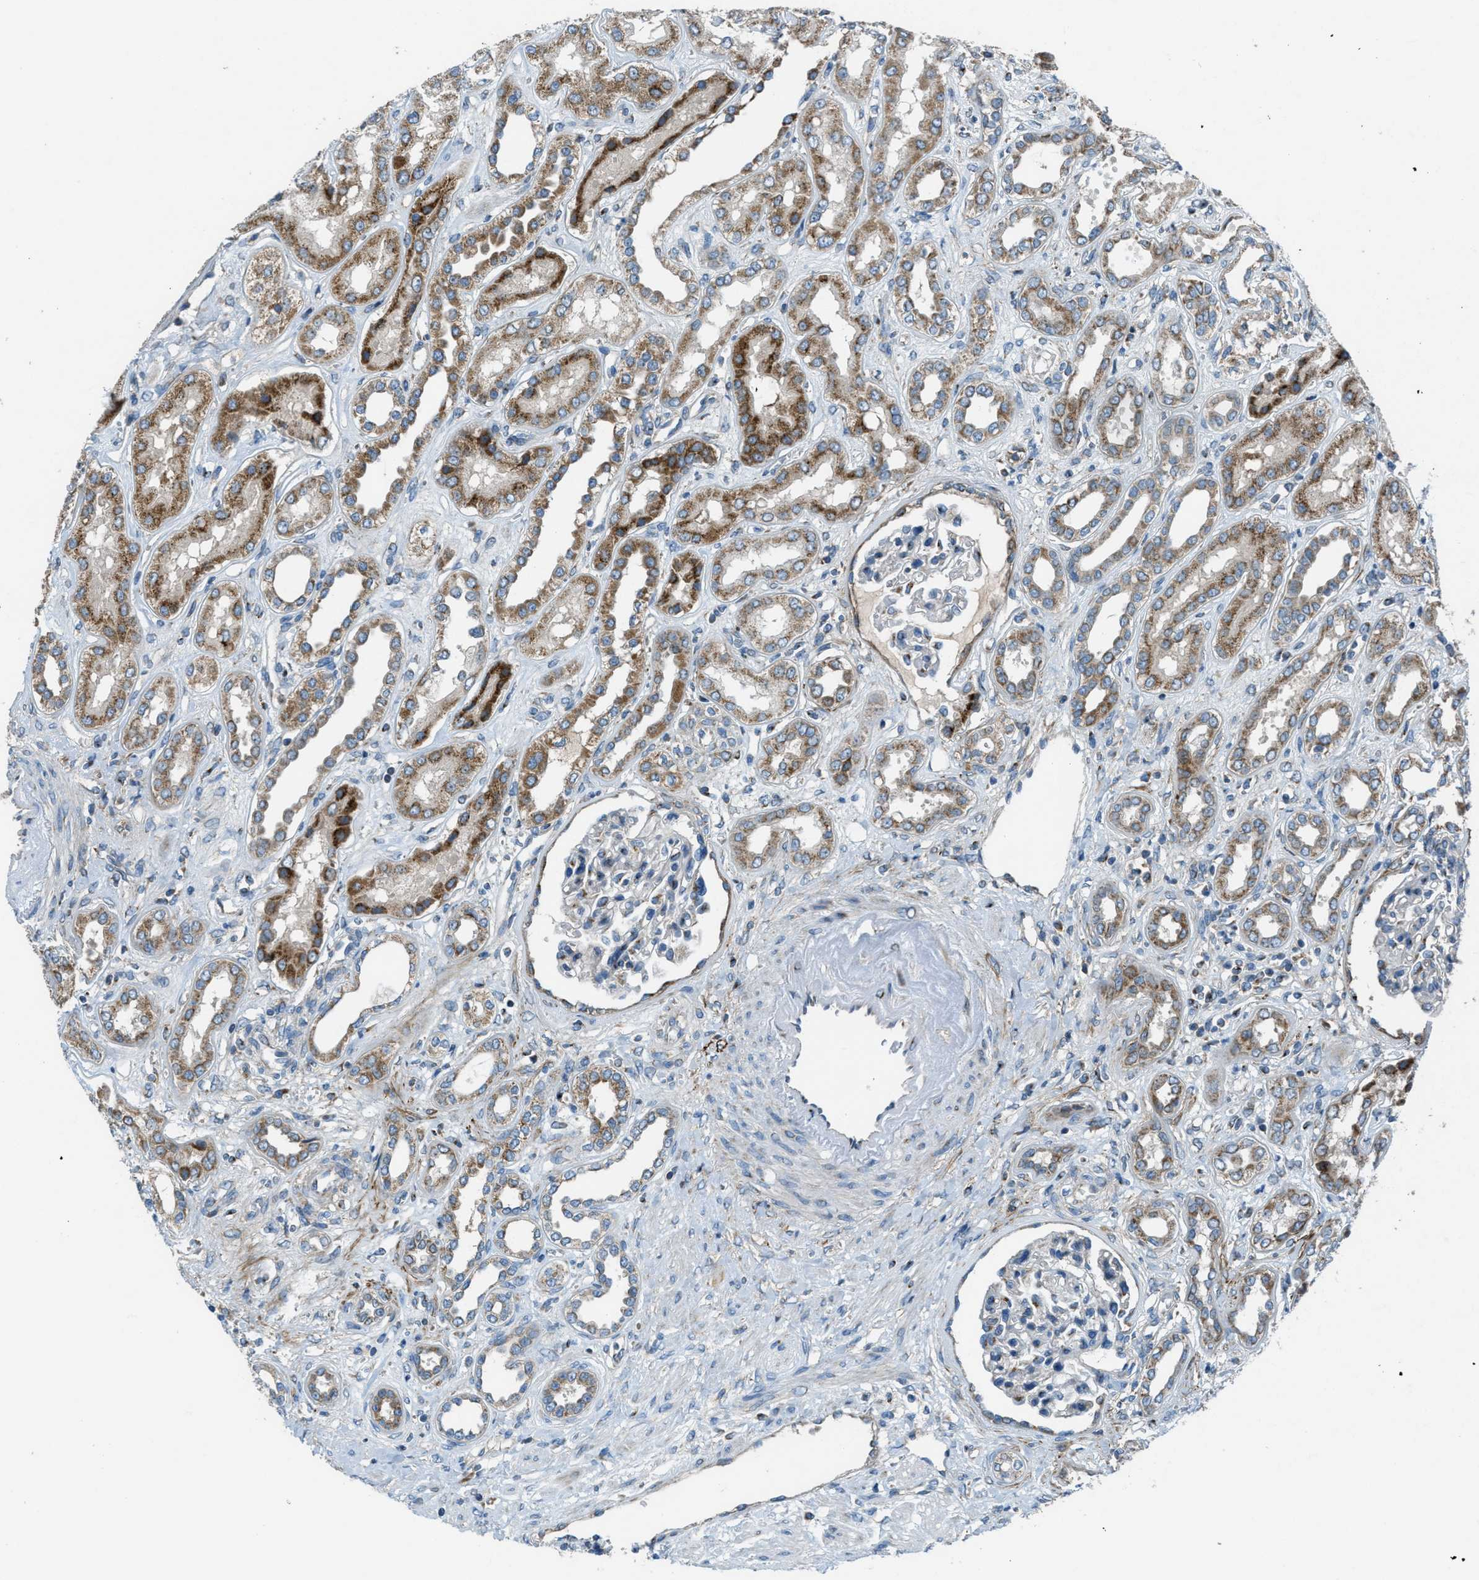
{"staining": {"intensity": "moderate", "quantity": "<25%", "location": "cytoplasmic/membranous"}, "tissue": "kidney", "cell_type": "Cells in glomeruli", "image_type": "normal", "snomed": [{"axis": "morphology", "description": "Normal tissue, NOS"}, {"axis": "topography", "description": "Kidney"}], "caption": "Human kidney stained with a brown dye exhibits moderate cytoplasmic/membranous positive expression in approximately <25% of cells in glomeruli.", "gene": "BCKDK", "patient": {"sex": "male", "age": 59}}